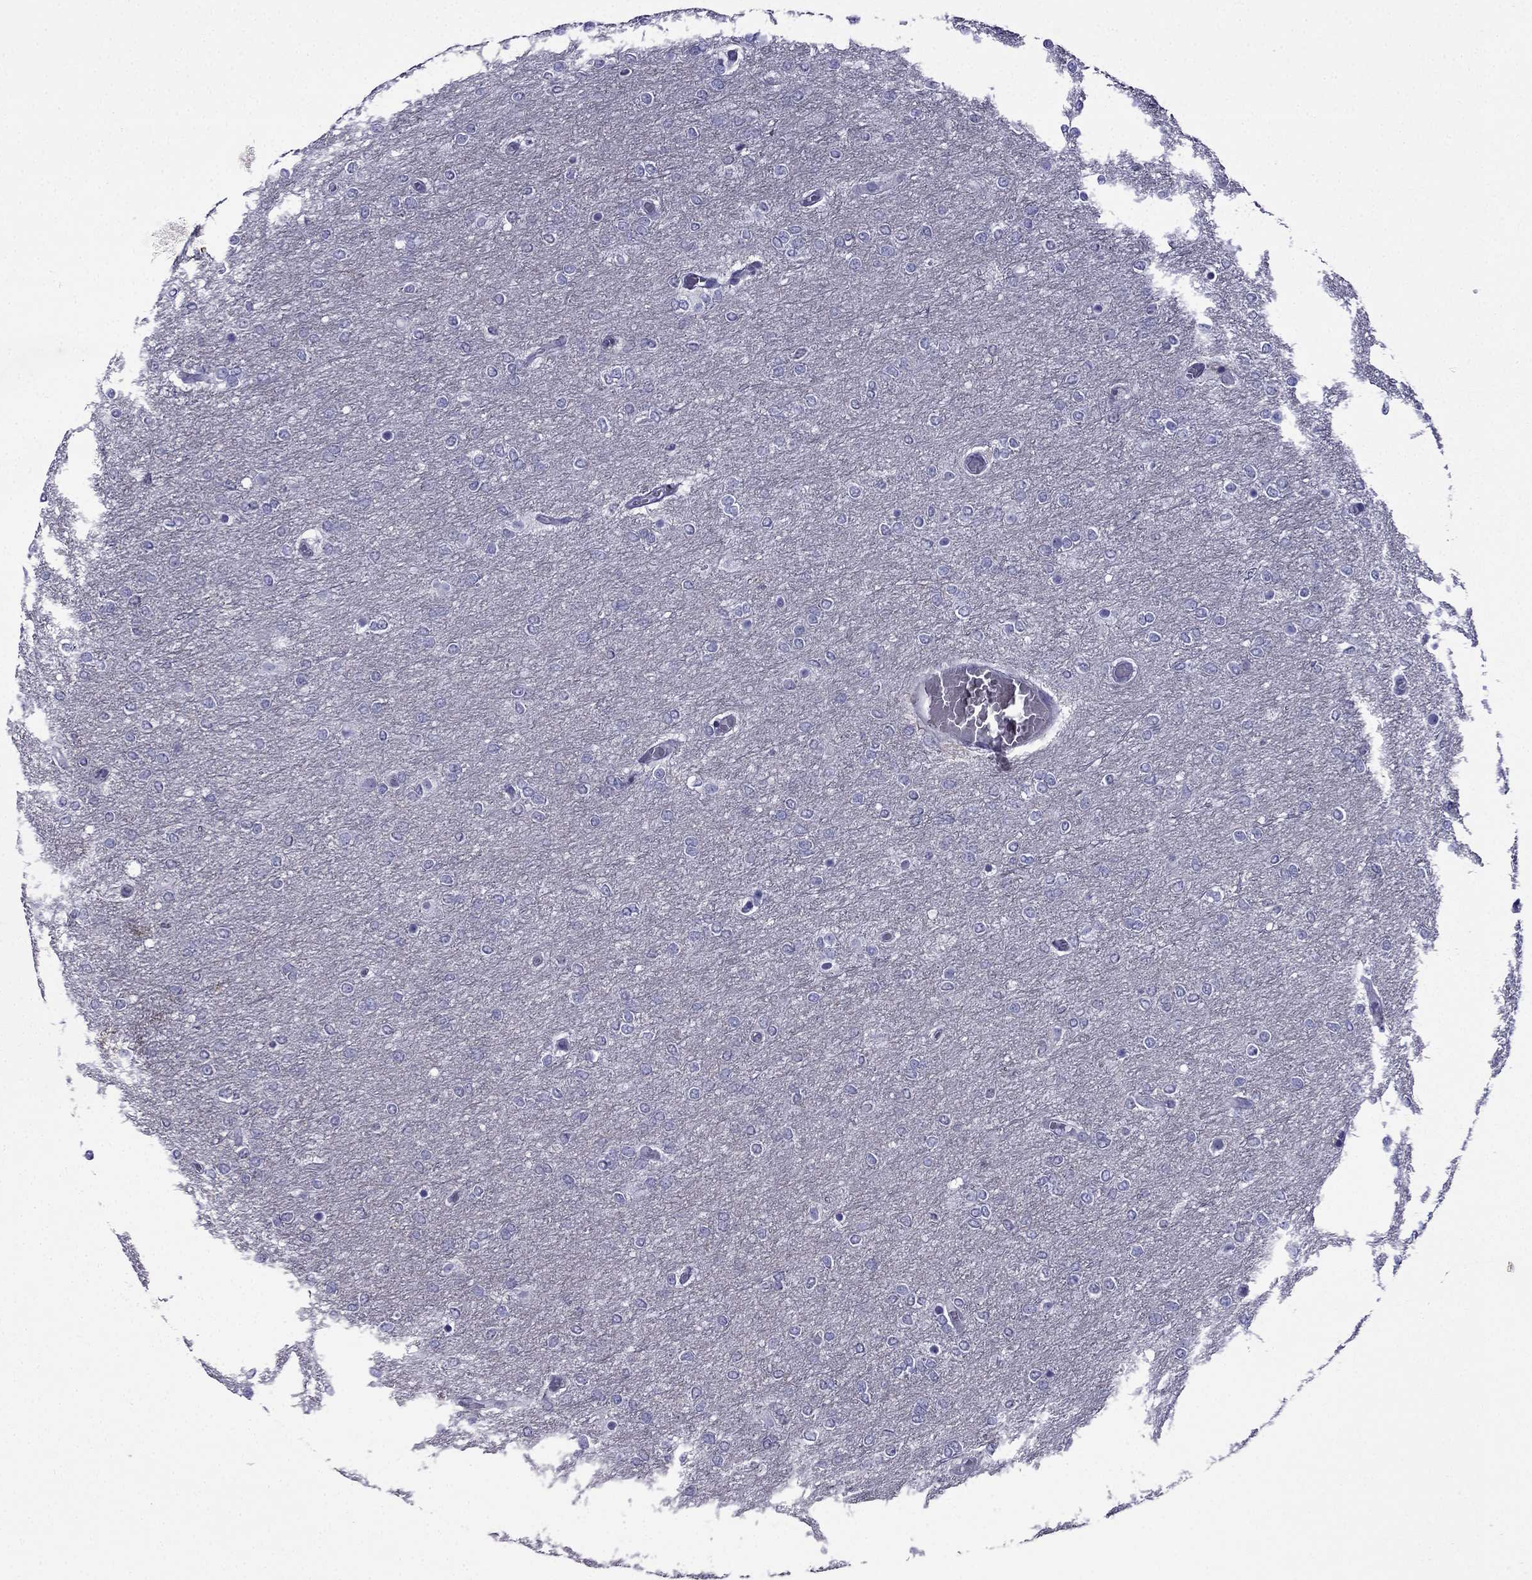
{"staining": {"intensity": "negative", "quantity": "none", "location": "none"}, "tissue": "glioma", "cell_type": "Tumor cells", "image_type": "cancer", "snomed": [{"axis": "morphology", "description": "Glioma, malignant, High grade"}, {"axis": "topography", "description": "Brain"}], "caption": "Immunohistochemistry of human malignant high-grade glioma displays no staining in tumor cells.", "gene": "POM121L12", "patient": {"sex": "female", "age": 61}}